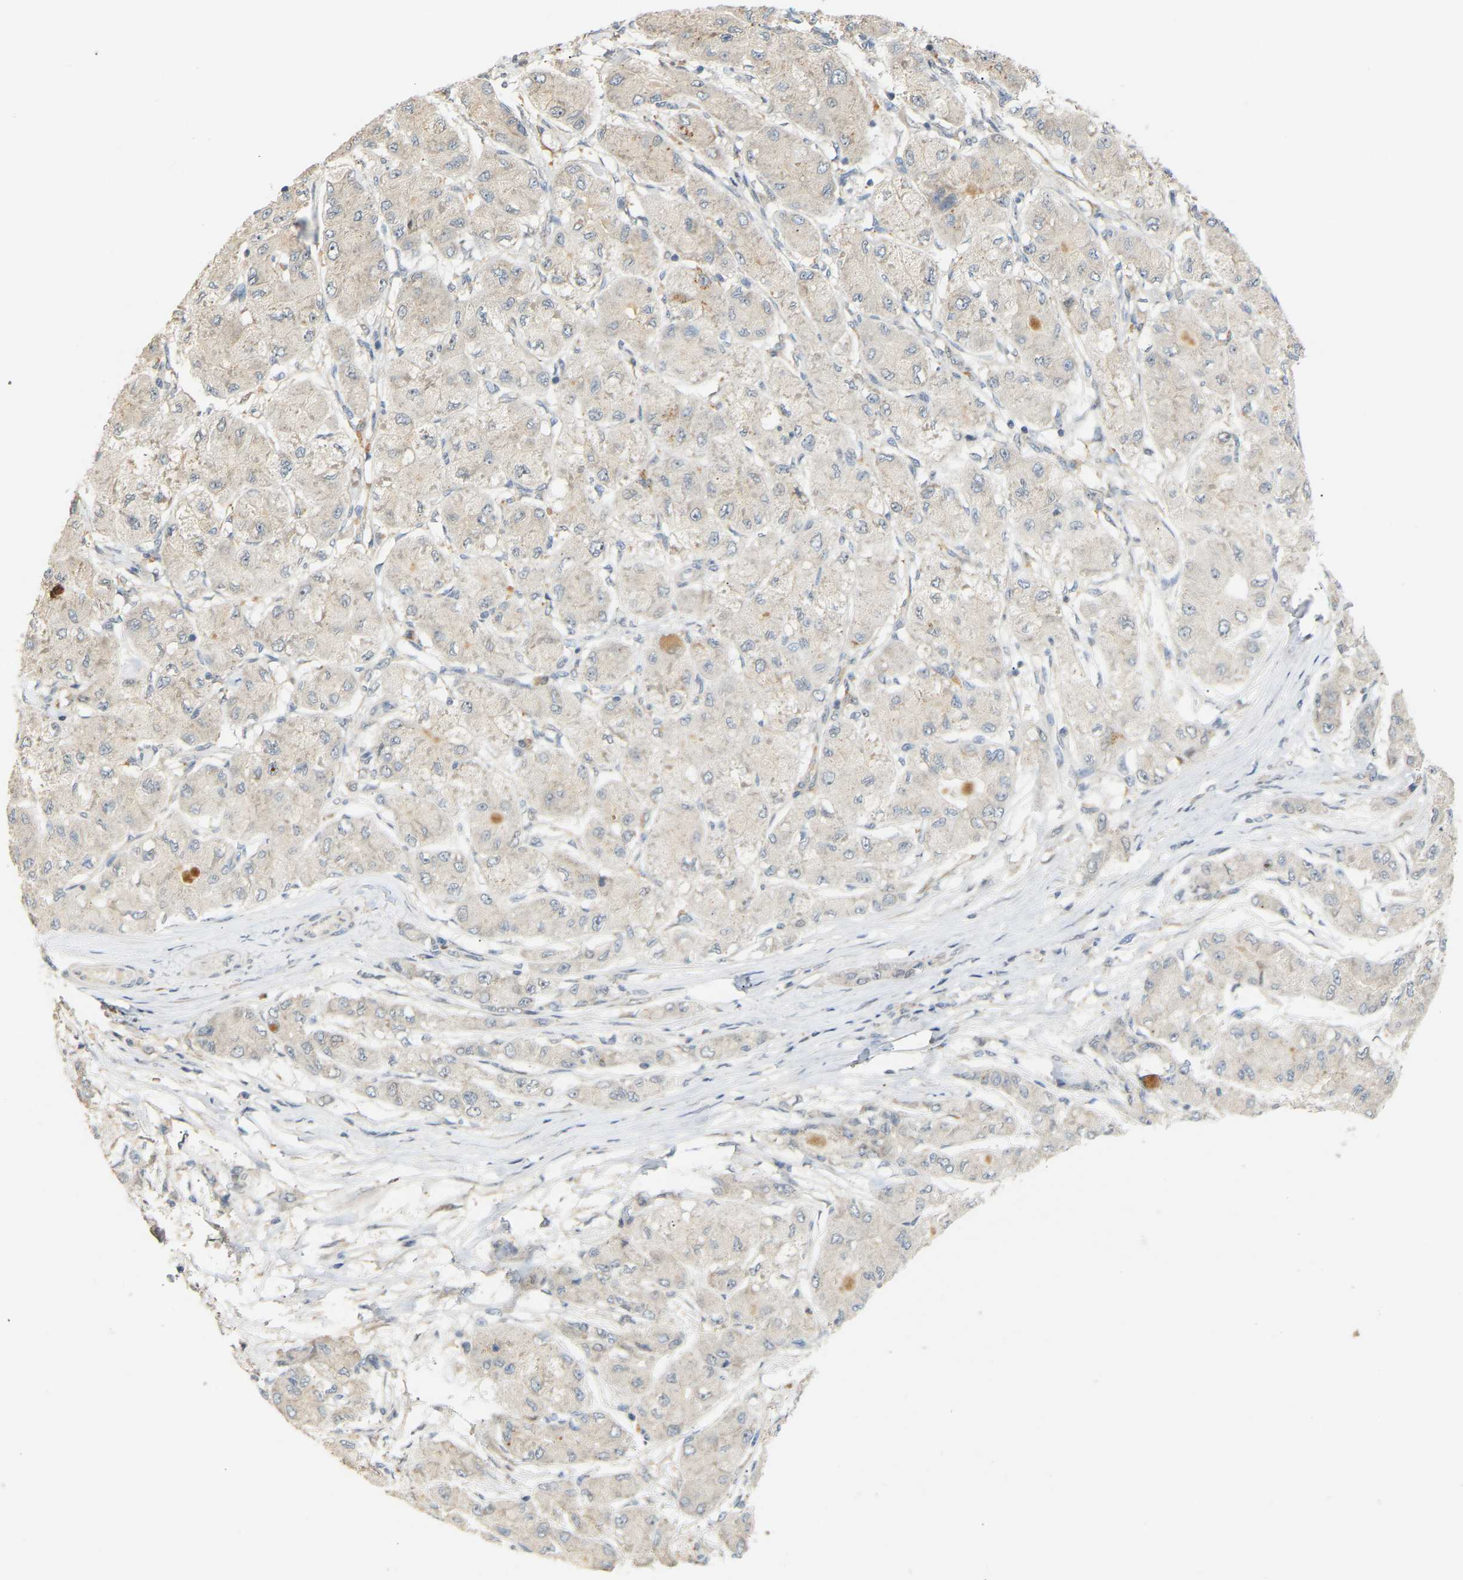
{"staining": {"intensity": "negative", "quantity": "none", "location": "none"}, "tissue": "liver cancer", "cell_type": "Tumor cells", "image_type": "cancer", "snomed": [{"axis": "morphology", "description": "Carcinoma, Hepatocellular, NOS"}, {"axis": "topography", "description": "Liver"}], "caption": "Image shows no significant protein expression in tumor cells of liver hepatocellular carcinoma.", "gene": "PTPN4", "patient": {"sex": "male", "age": 80}}